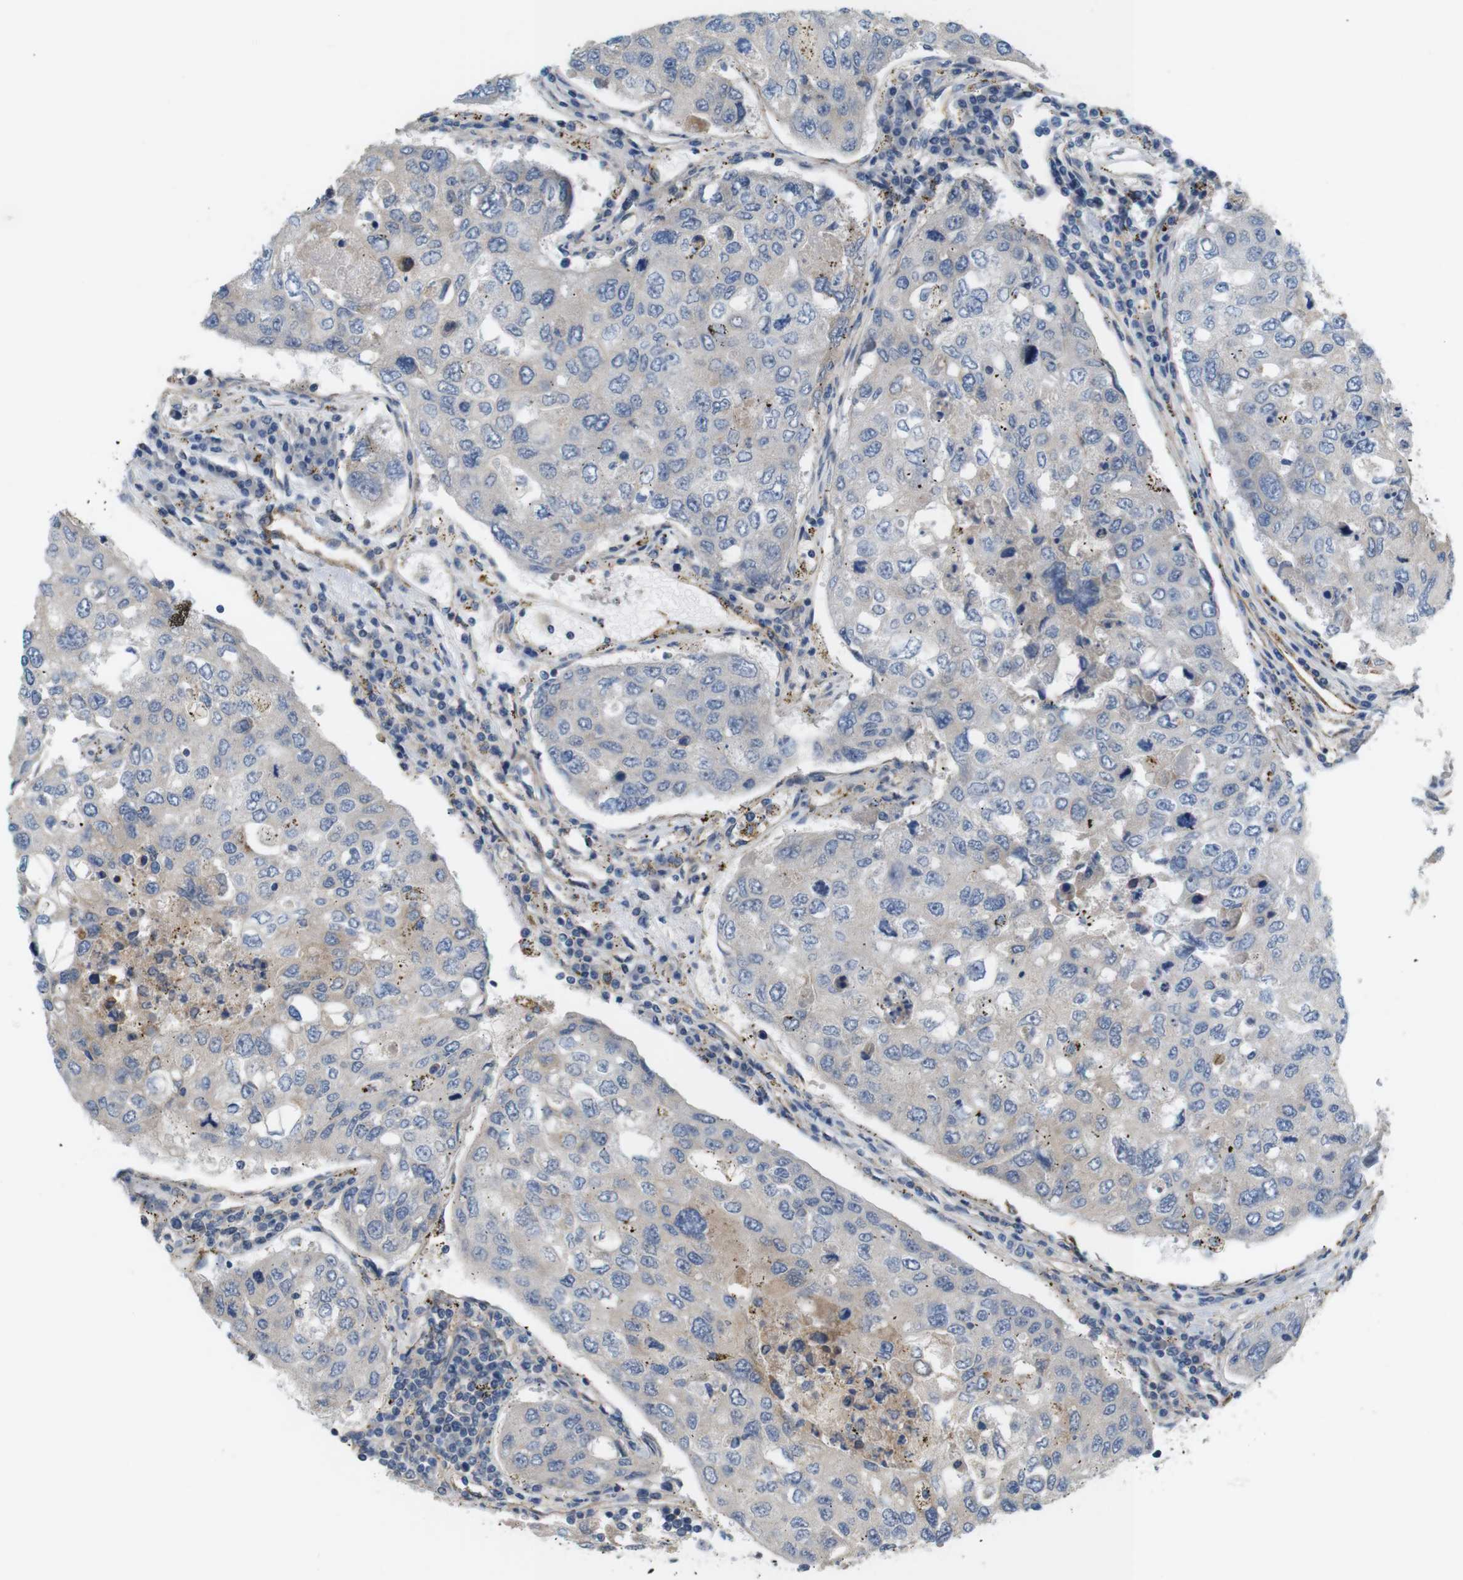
{"staining": {"intensity": "weak", "quantity": "25%-75%", "location": "cytoplasmic/membranous"}, "tissue": "urothelial cancer", "cell_type": "Tumor cells", "image_type": "cancer", "snomed": [{"axis": "morphology", "description": "Urothelial carcinoma, High grade"}, {"axis": "topography", "description": "Lymph node"}, {"axis": "topography", "description": "Urinary bladder"}], "caption": "Human high-grade urothelial carcinoma stained with a protein marker demonstrates weak staining in tumor cells.", "gene": "BVES", "patient": {"sex": "male", "age": 51}}